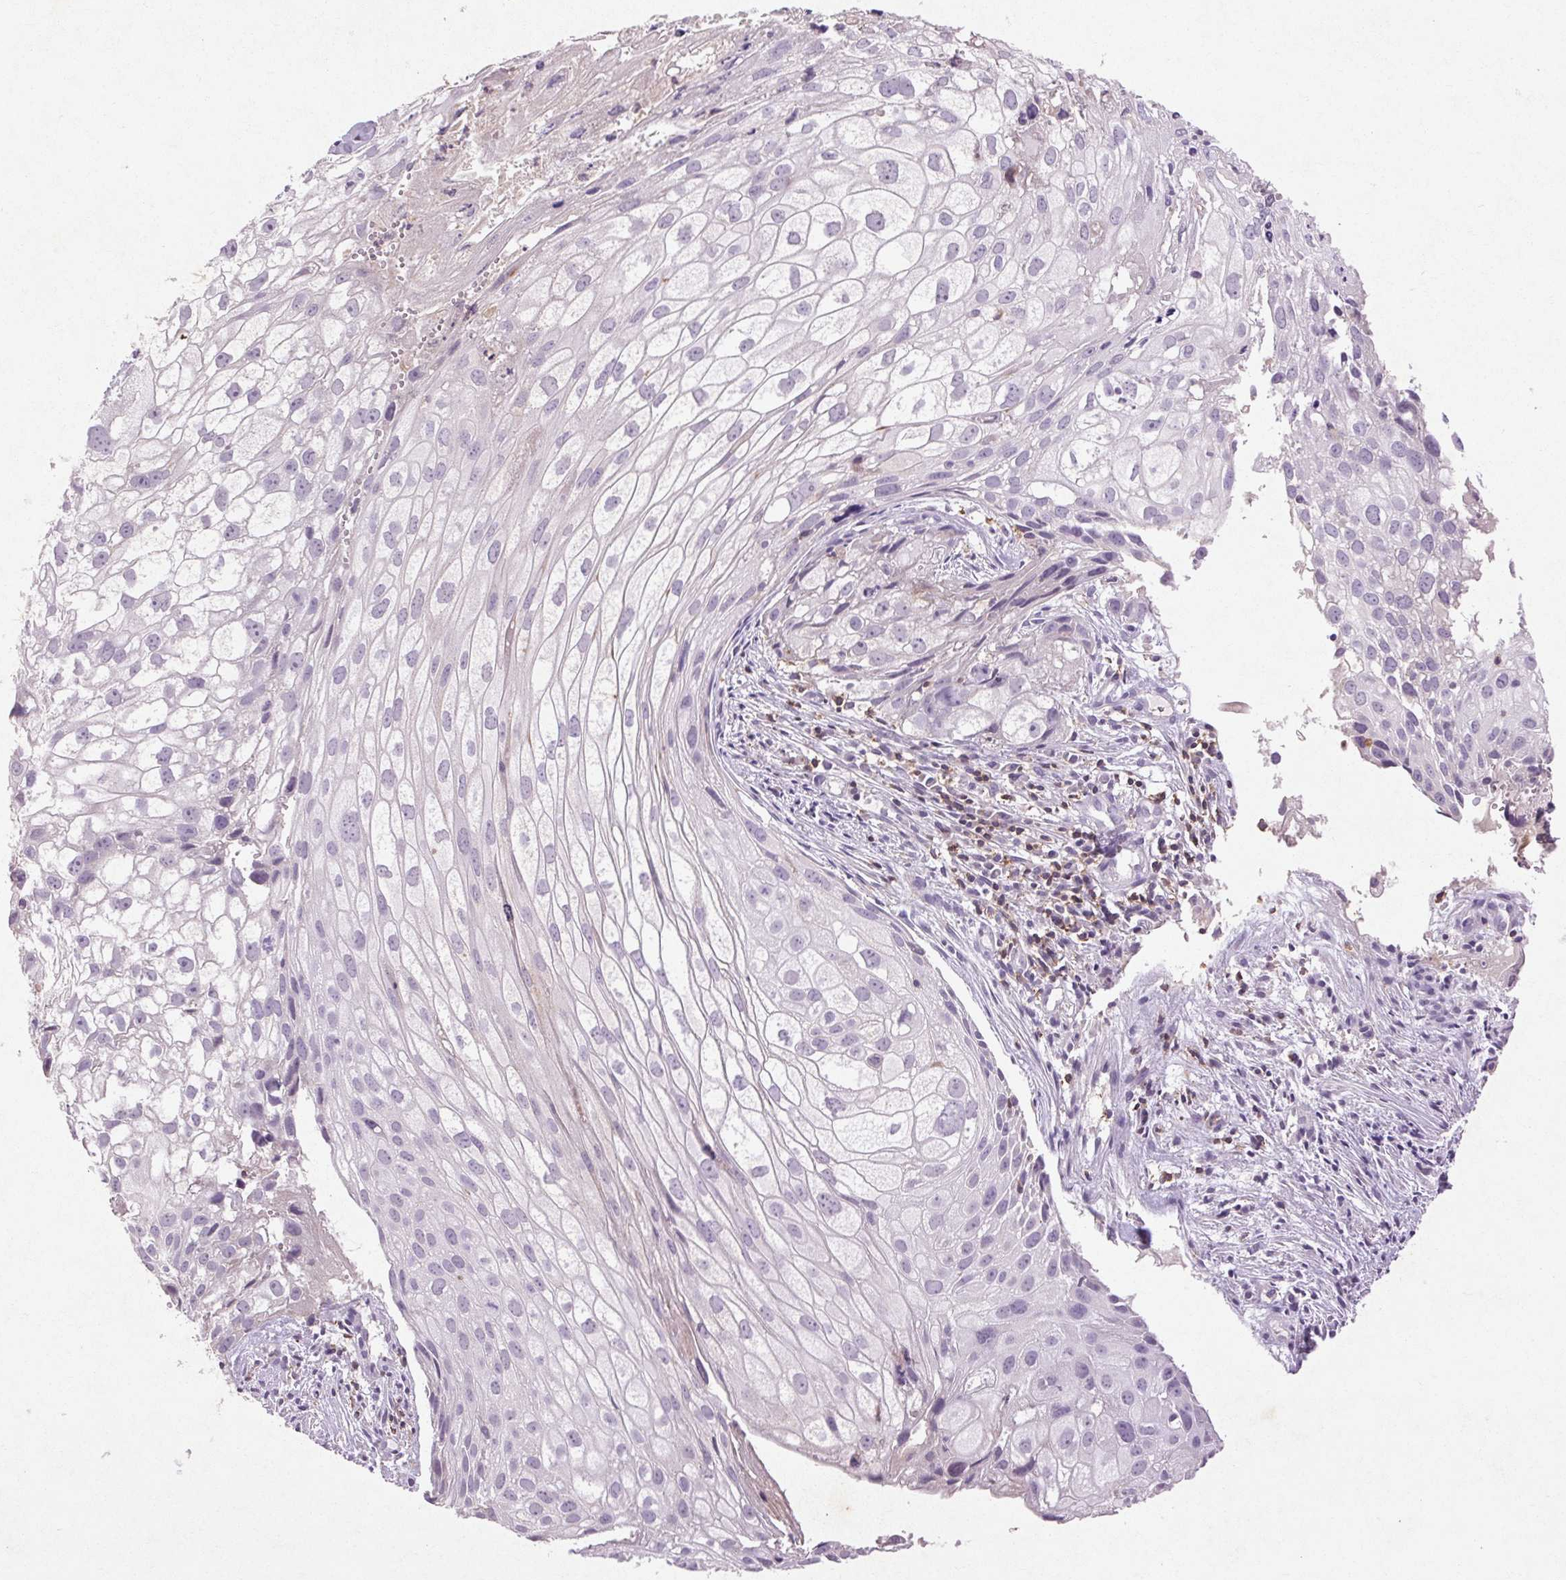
{"staining": {"intensity": "negative", "quantity": "none", "location": "none"}, "tissue": "cervical cancer", "cell_type": "Tumor cells", "image_type": "cancer", "snomed": [{"axis": "morphology", "description": "Squamous cell carcinoma, NOS"}, {"axis": "topography", "description": "Cervix"}], "caption": "Human cervical cancer stained for a protein using immunohistochemistry demonstrates no positivity in tumor cells.", "gene": "FNDC7", "patient": {"sex": "female", "age": 53}}